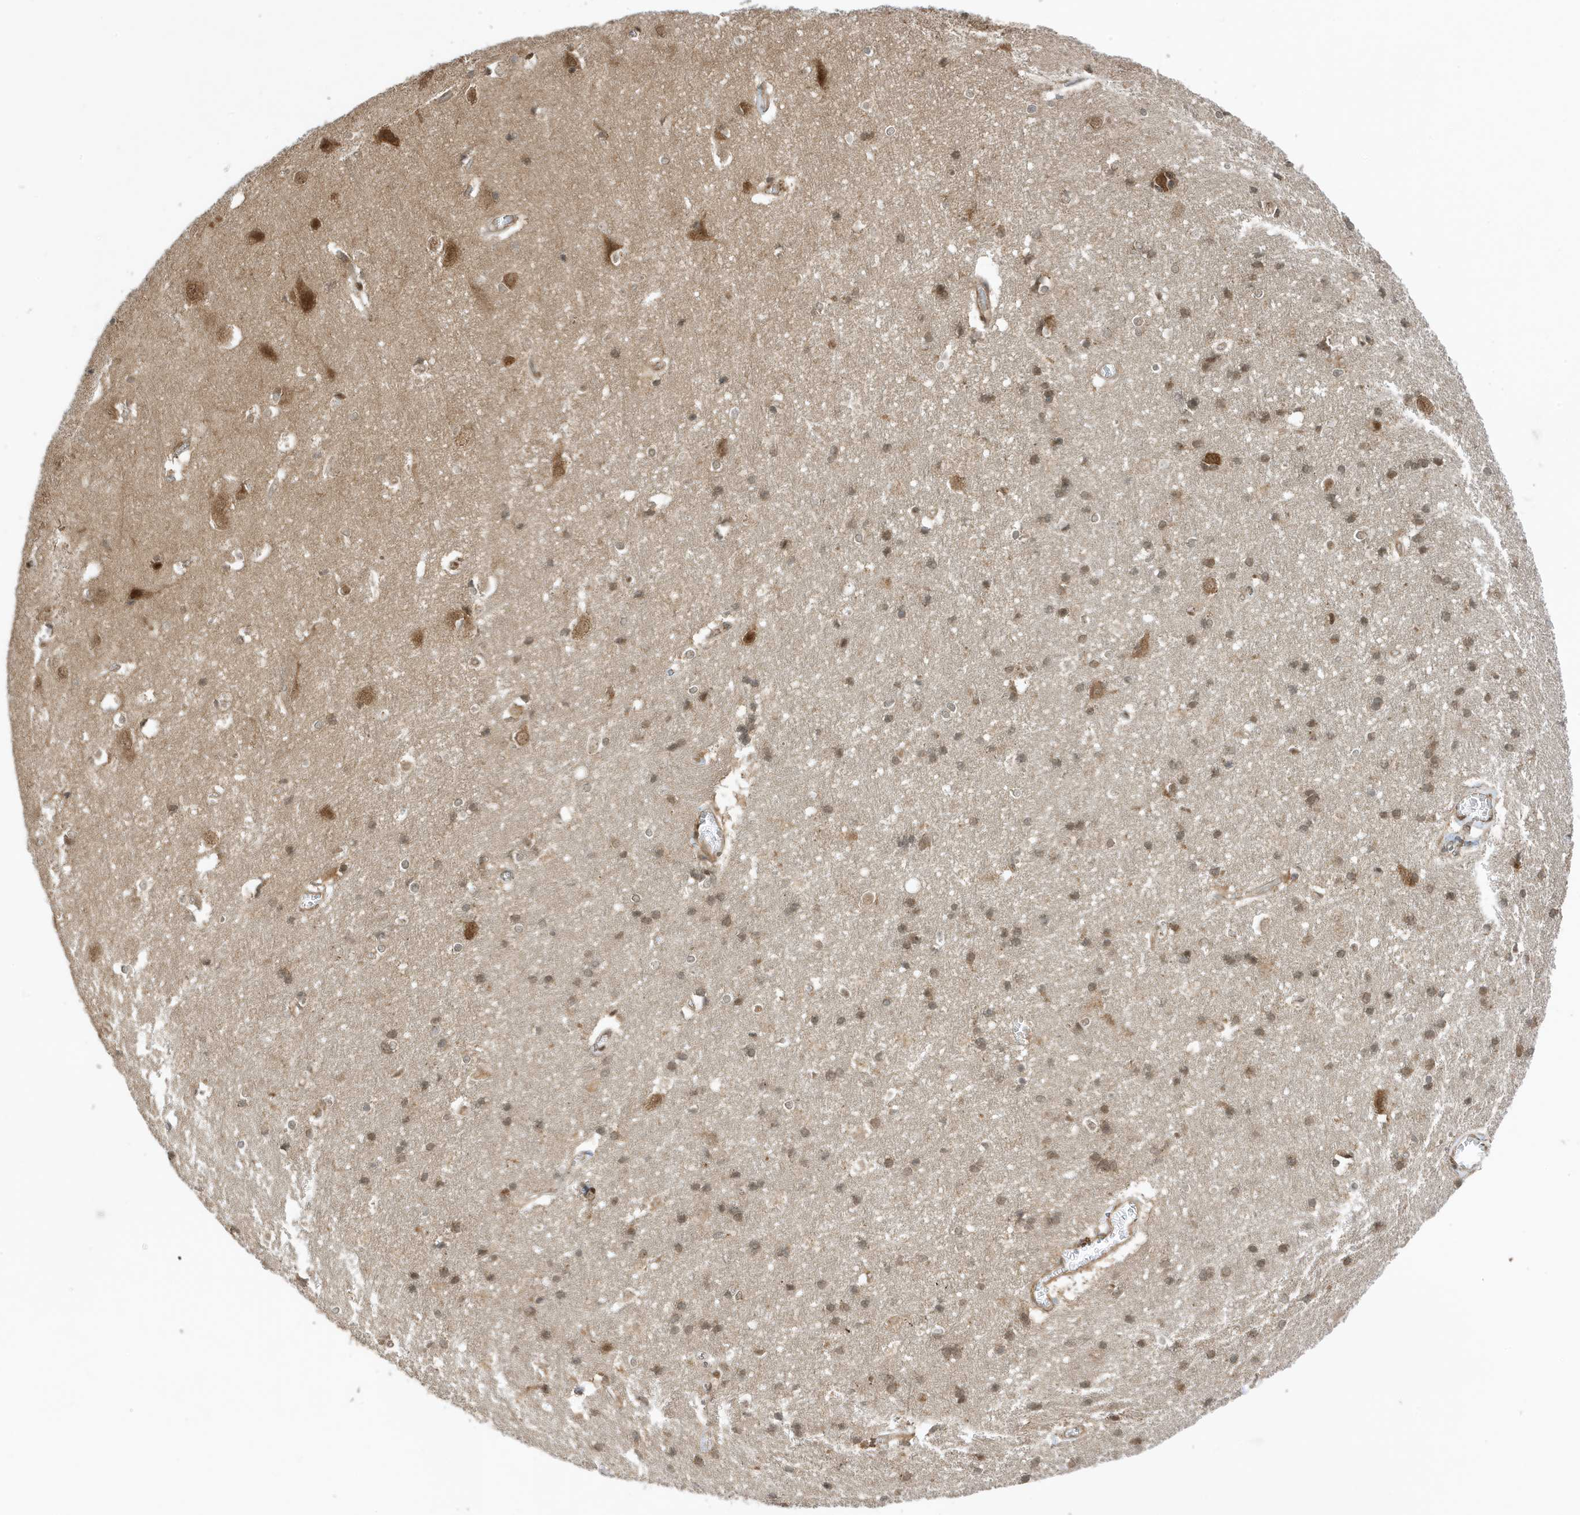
{"staining": {"intensity": "moderate", "quantity": ">75%", "location": "cytoplasmic/membranous"}, "tissue": "cerebral cortex", "cell_type": "Endothelial cells", "image_type": "normal", "snomed": [{"axis": "morphology", "description": "Normal tissue, NOS"}, {"axis": "topography", "description": "Cerebral cortex"}], "caption": "A histopathology image of human cerebral cortex stained for a protein displays moderate cytoplasmic/membranous brown staining in endothelial cells. (DAB (3,3'-diaminobenzidine) IHC with brightfield microscopy, high magnification).", "gene": "DHX36", "patient": {"sex": "male", "age": 54}}